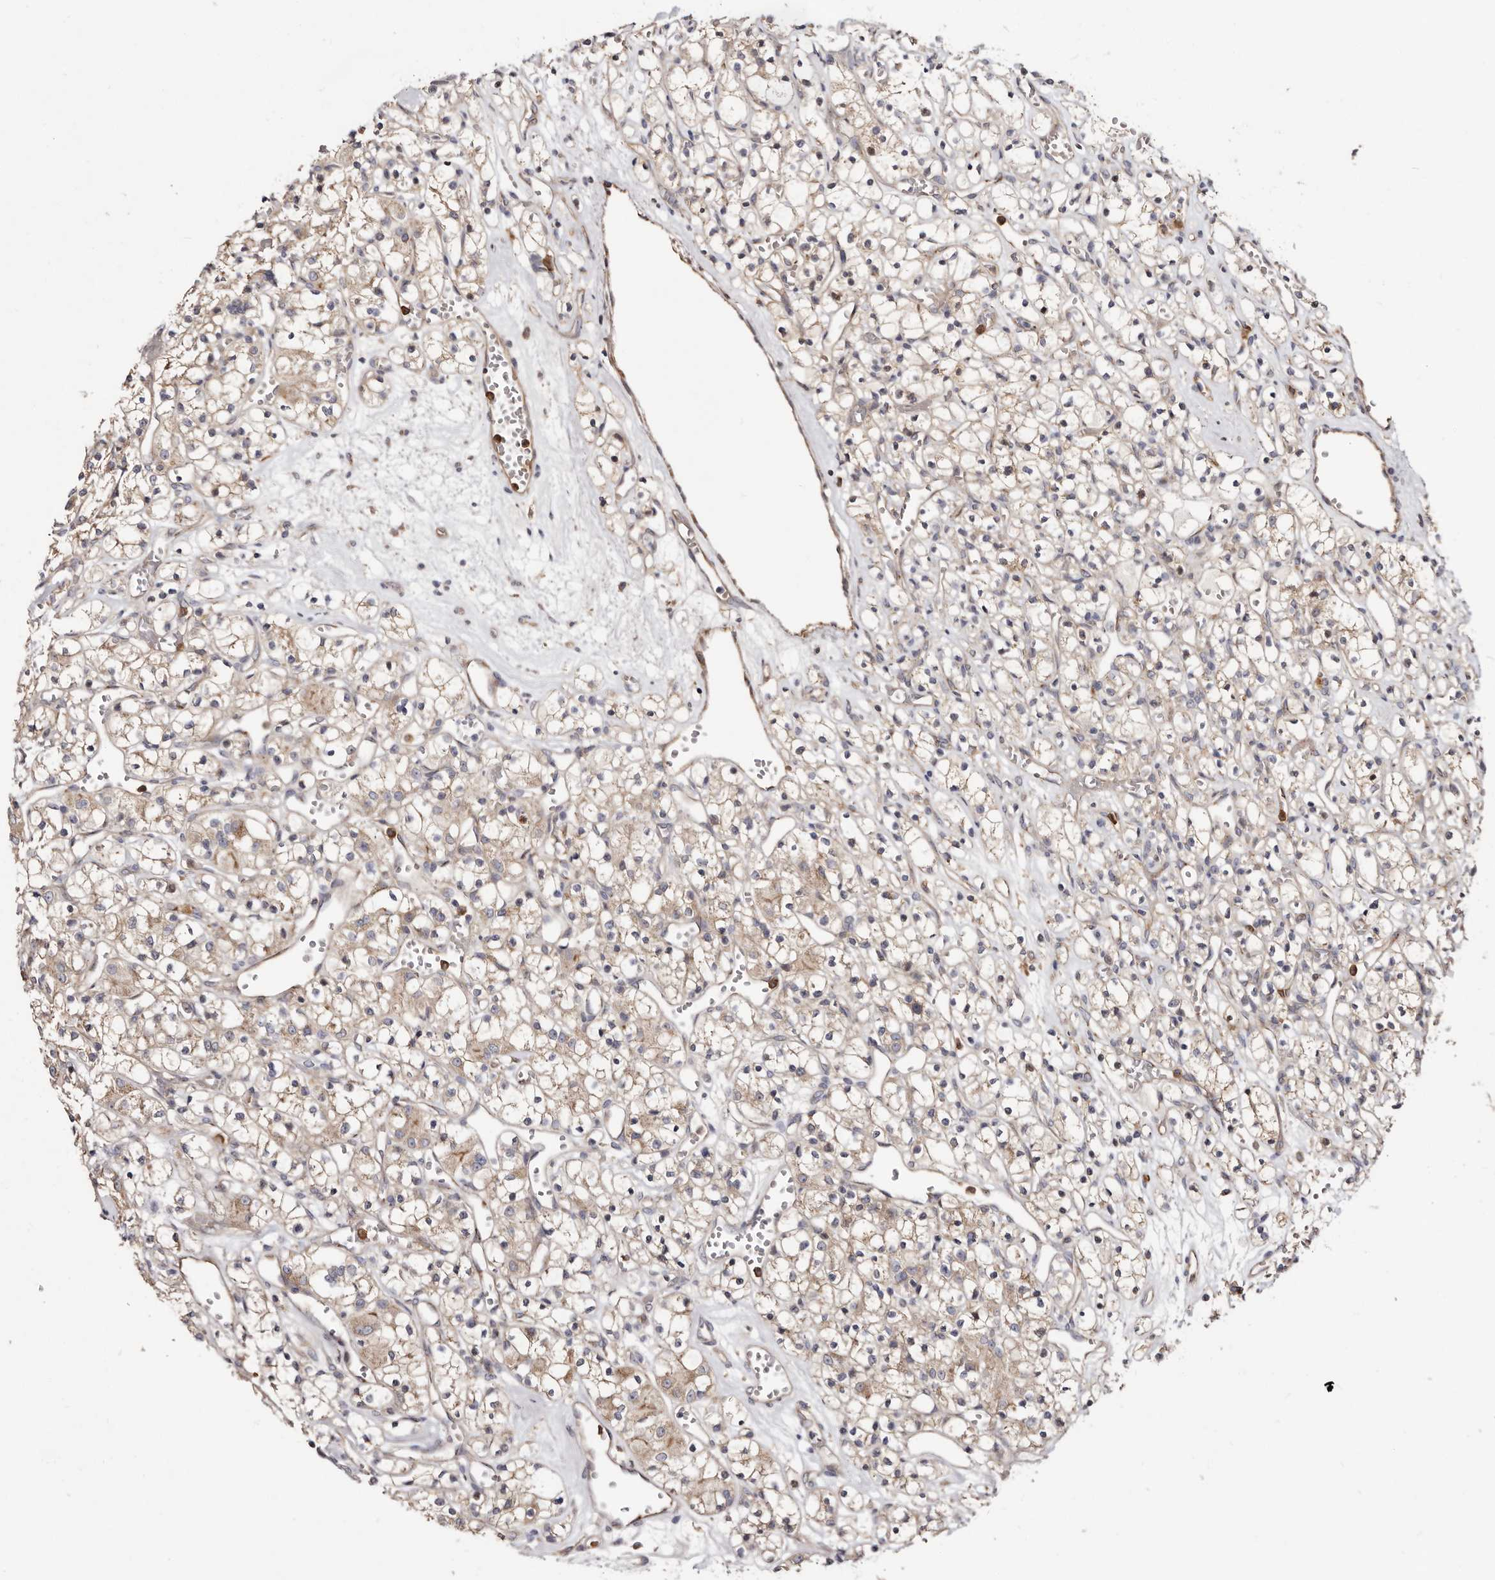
{"staining": {"intensity": "weak", "quantity": ">75%", "location": "cytoplasmic/membranous"}, "tissue": "renal cancer", "cell_type": "Tumor cells", "image_type": "cancer", "snomed": [{"axis": "morphology", "description": "Adenocarcinoma, NOS"}, {"axis": "topography", "description": "Kidney"}], "caption": "A histopathology image of human renal cancer (adenocarcinoma) stained for a protein exhibits weak cytoplasmic/membranous brown staining in tumor cells.", "gene": "LRRC25", "patient": {"sex": "female", "age": 59}}